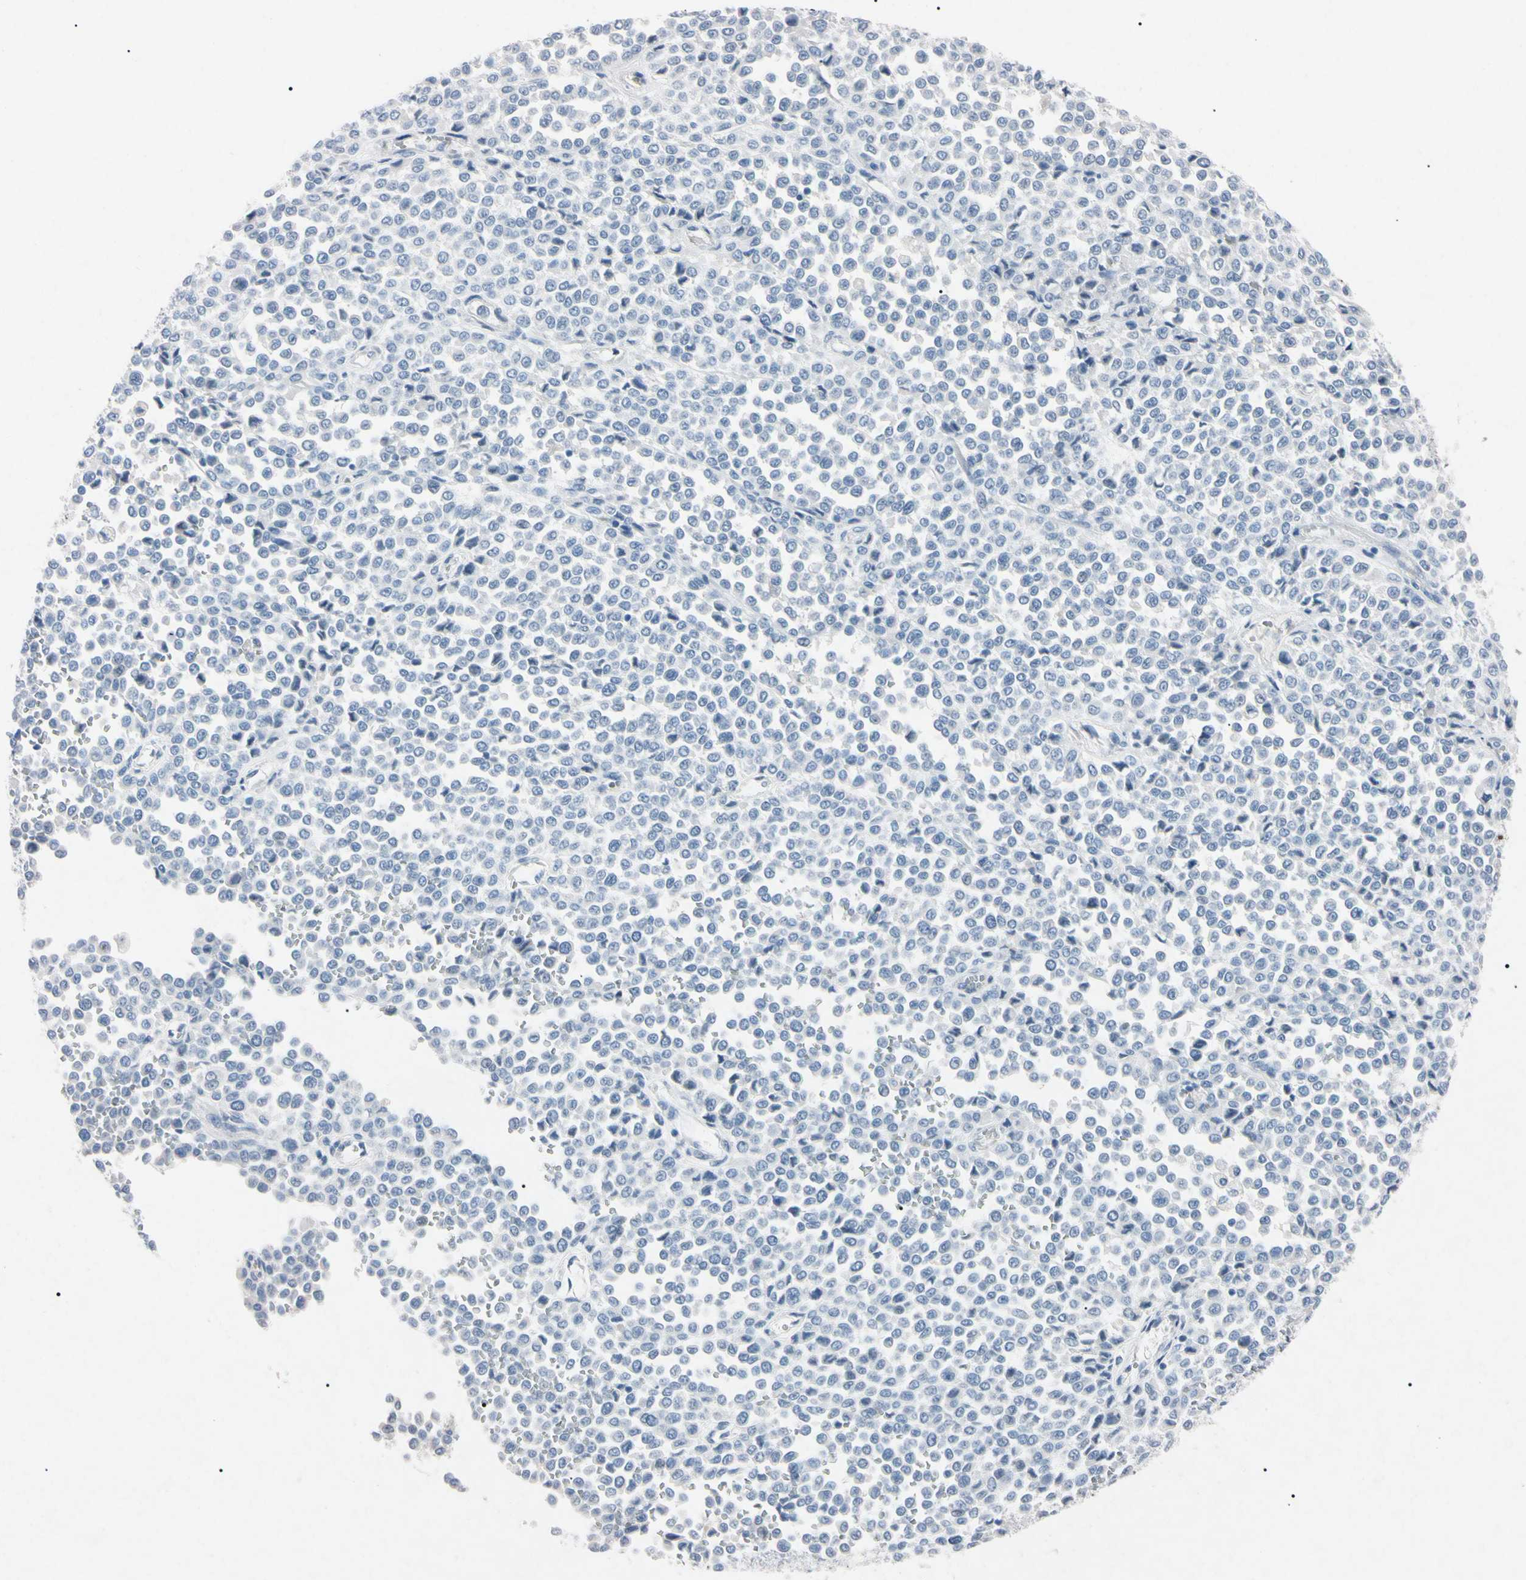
{"staining": {"intensity": "negative", "quantity": "none", "location": "none"}, "tissue": "melanoma", "cell_type": "Tumor cells", "image_type": "cancer", "snomed": [{"axis": "morphology", "description": "Malignant melanoma, Metastatic site"}, {"axis": "topography", "description": "Pancreas"}], "caption": "An immunohistochemistry micrograph of melanoma is shown. There is no staining in tumor cells of melanoma.", "gene": "ELN", "patient": {"sex": "female", "age": 30}}